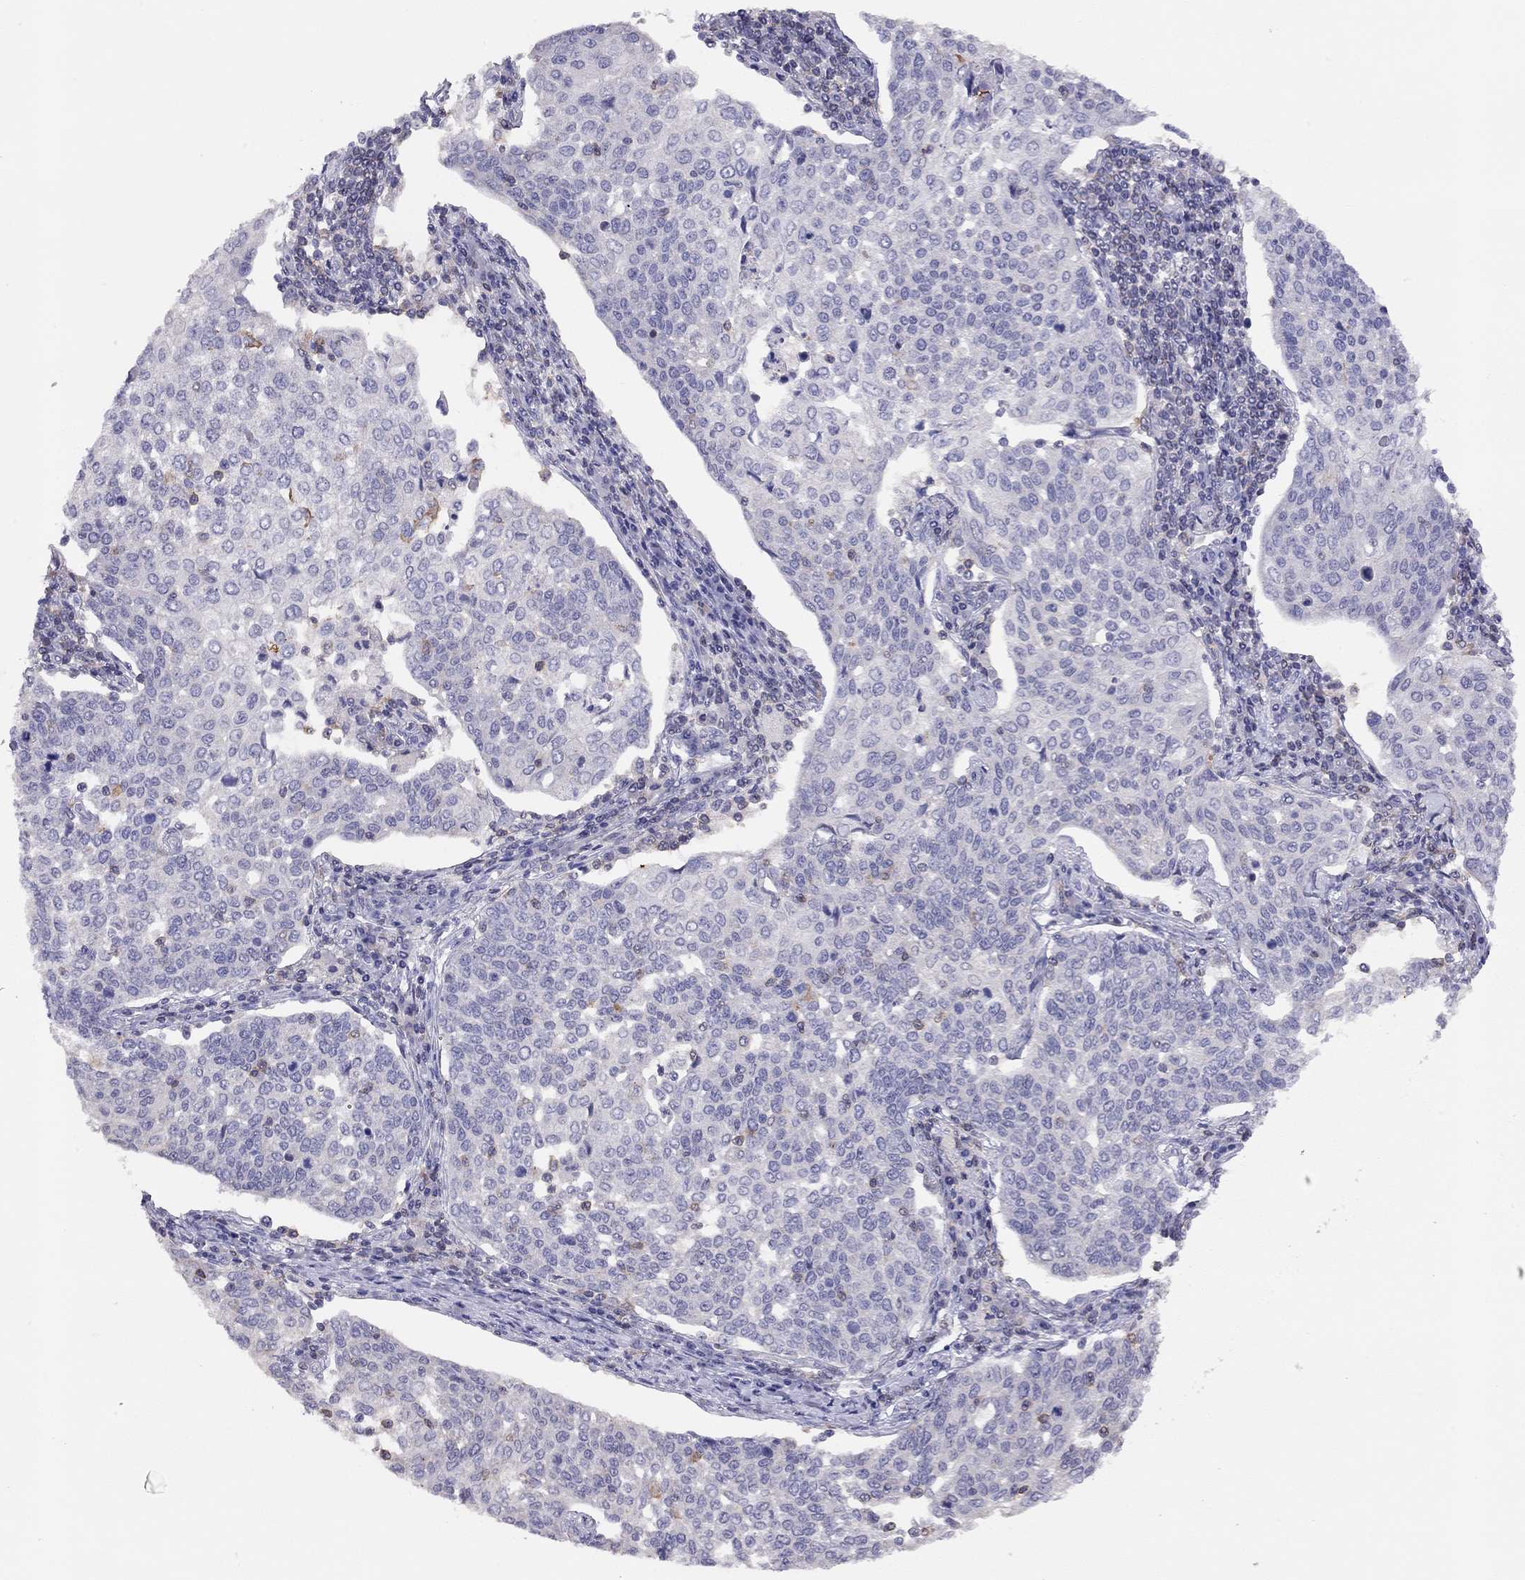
{"staining": {"intensity": "negative", "quantity": "none", "location": "none"}, "tissue": "cervical cancer", "cell_type": "Tumor cells", "image_type": "cancer", "snomed": [{"axis": "morphology", "description": "Squamous cell carcinoma, NOS"}, {"axis": "topography", "description": "Cervix"}], "caption": "Tumor cells show no significant staining in cervical cancer (squamous cell carcinoma).", "gene": "CITED1", "patient": {"sex": "female", "age": 34}}